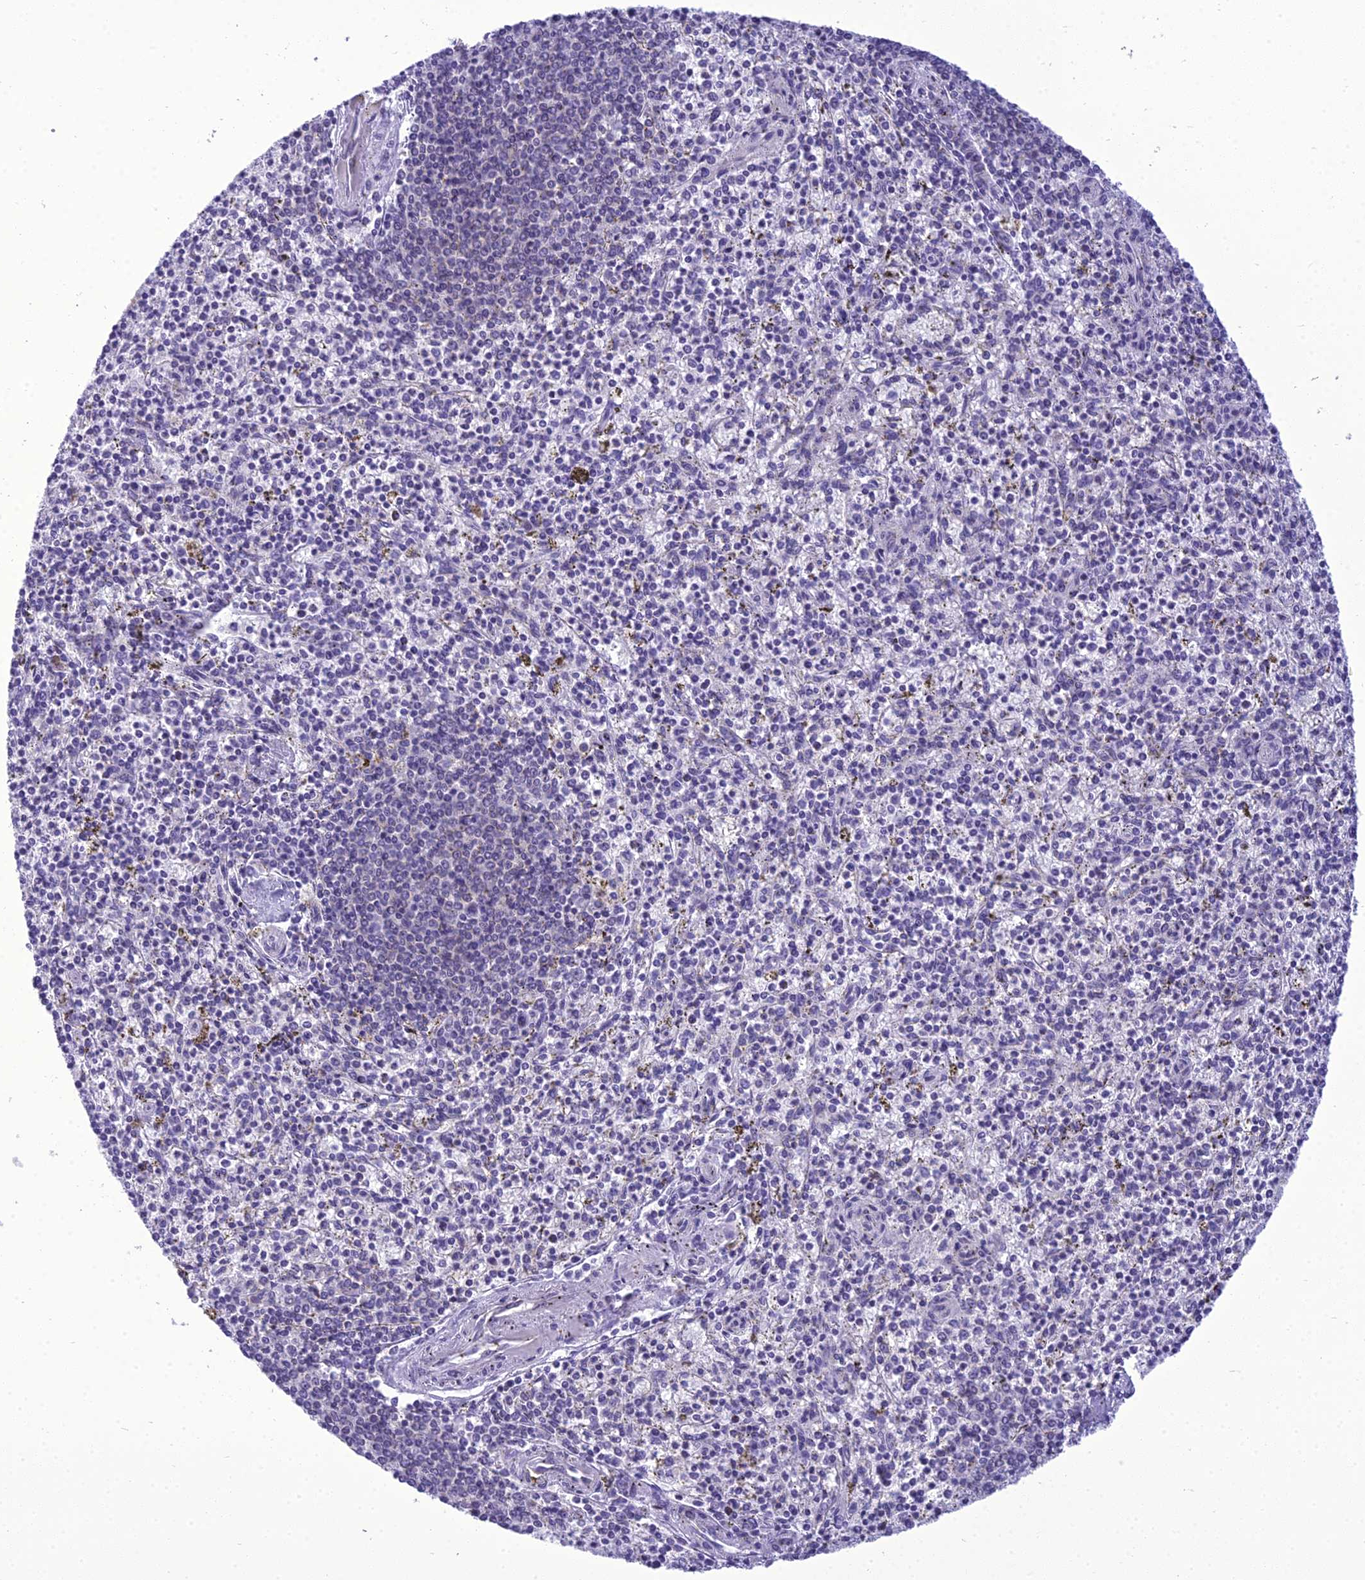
{"staining": {"intensity": "negative", "quantity": "none", "location": "none"}, "tissue": "spleen", "cell_type": "Cells in red pulp", "image_type": "normal", "snomed": [{"axis": "morphology", "description": "Normal tissue, NOS"}, {"axis": "topography", "description": "Spleen"}], "caption": "Cells in red pulp are negative for brown protein staining in normal spleen.", "gene": "B9D2", "patient": {"sex": "male", "age": 72}}